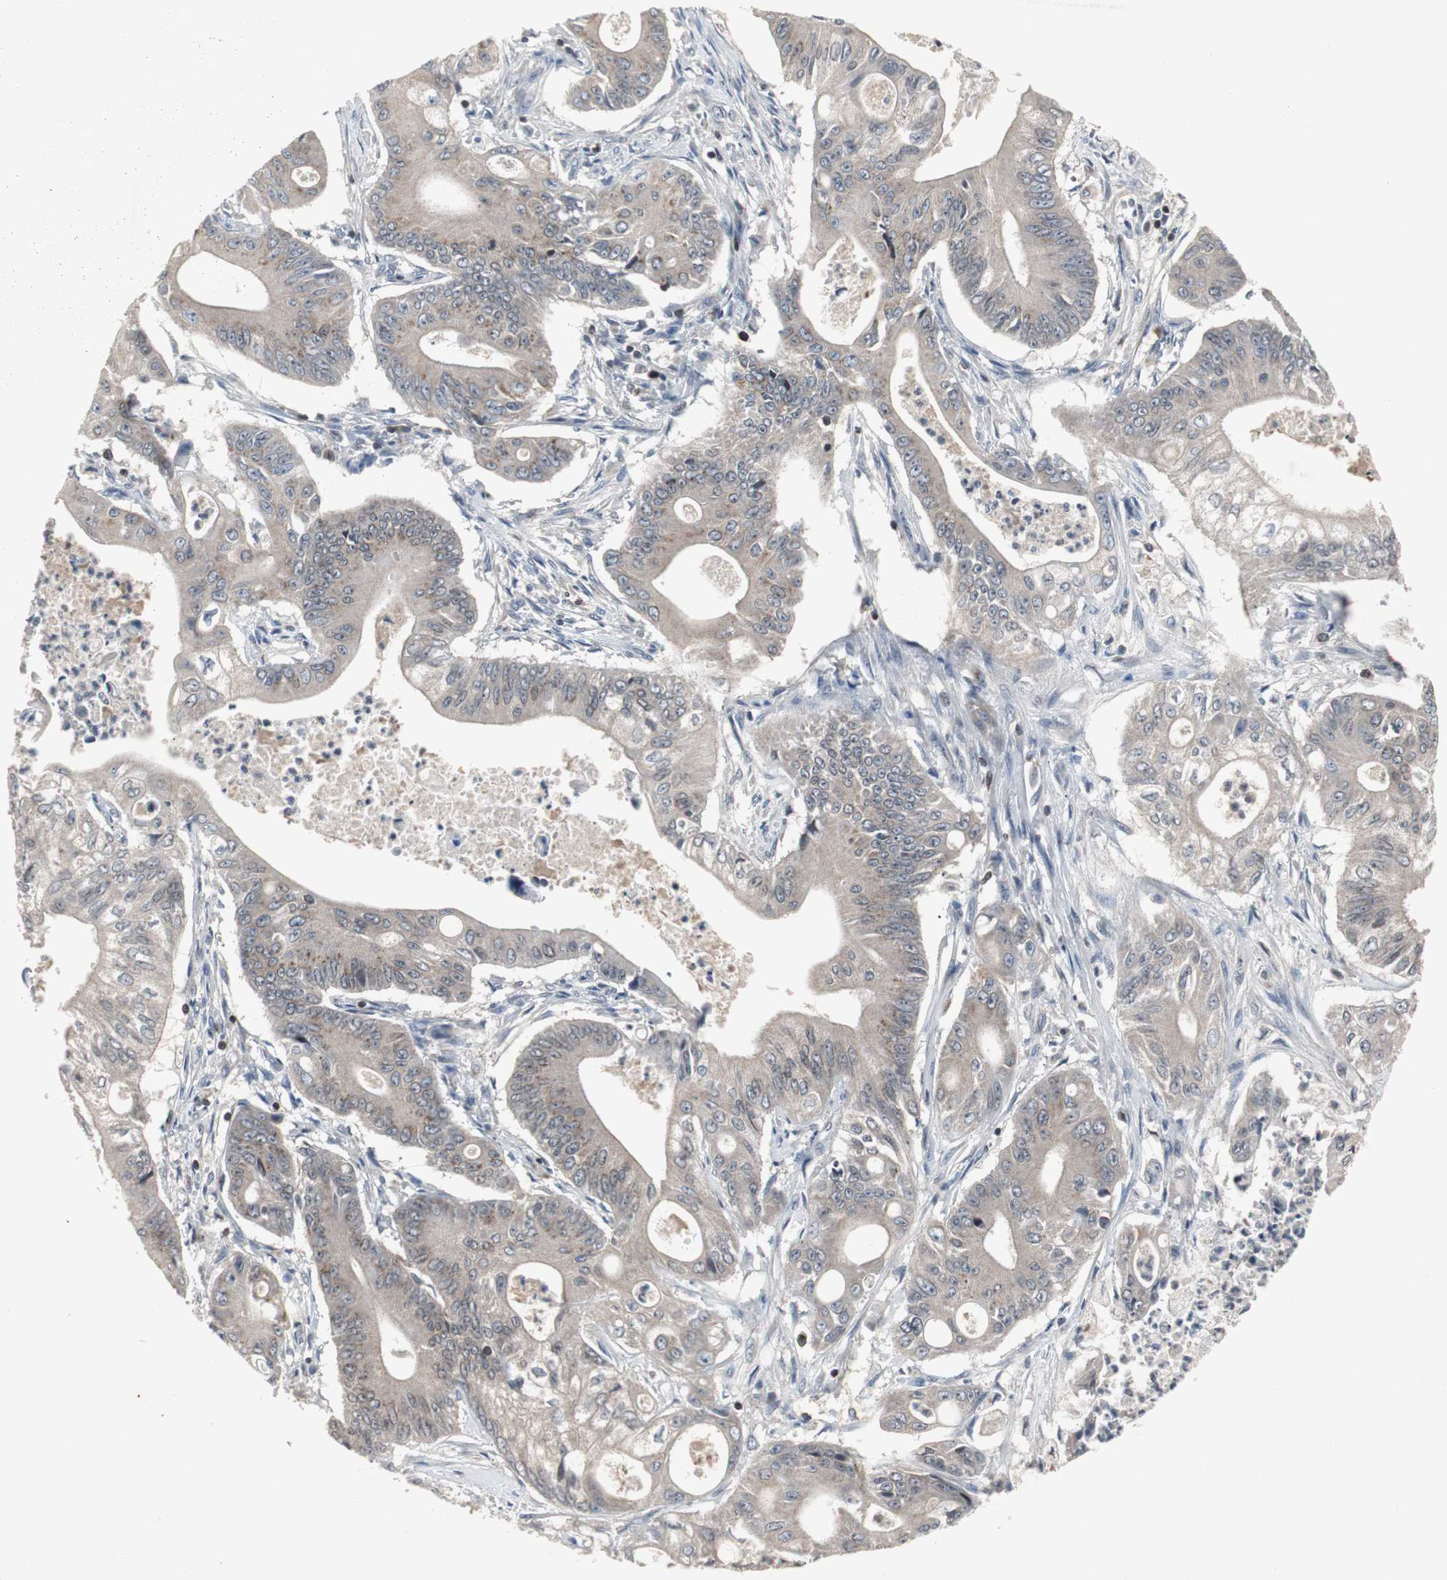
{"staining": {"intensity": "weak", "quantity": "<25%", "location": "cytoplasmic/membranous"}, "tissue": "pancreatic cancer", "cell_type": "Tumor cells", "image_type": "cancer", "snomed": [{"axis": "morphology", "description": "Normal tissue, NOS"}, {"axis": "topography", "description": "Lymph node"}], "caption": "Tumor cells are negative for brown protein staining in pancreatic cancer.", "gene": "ZNF396", "patient": {"sex": "male", "age": 62}}